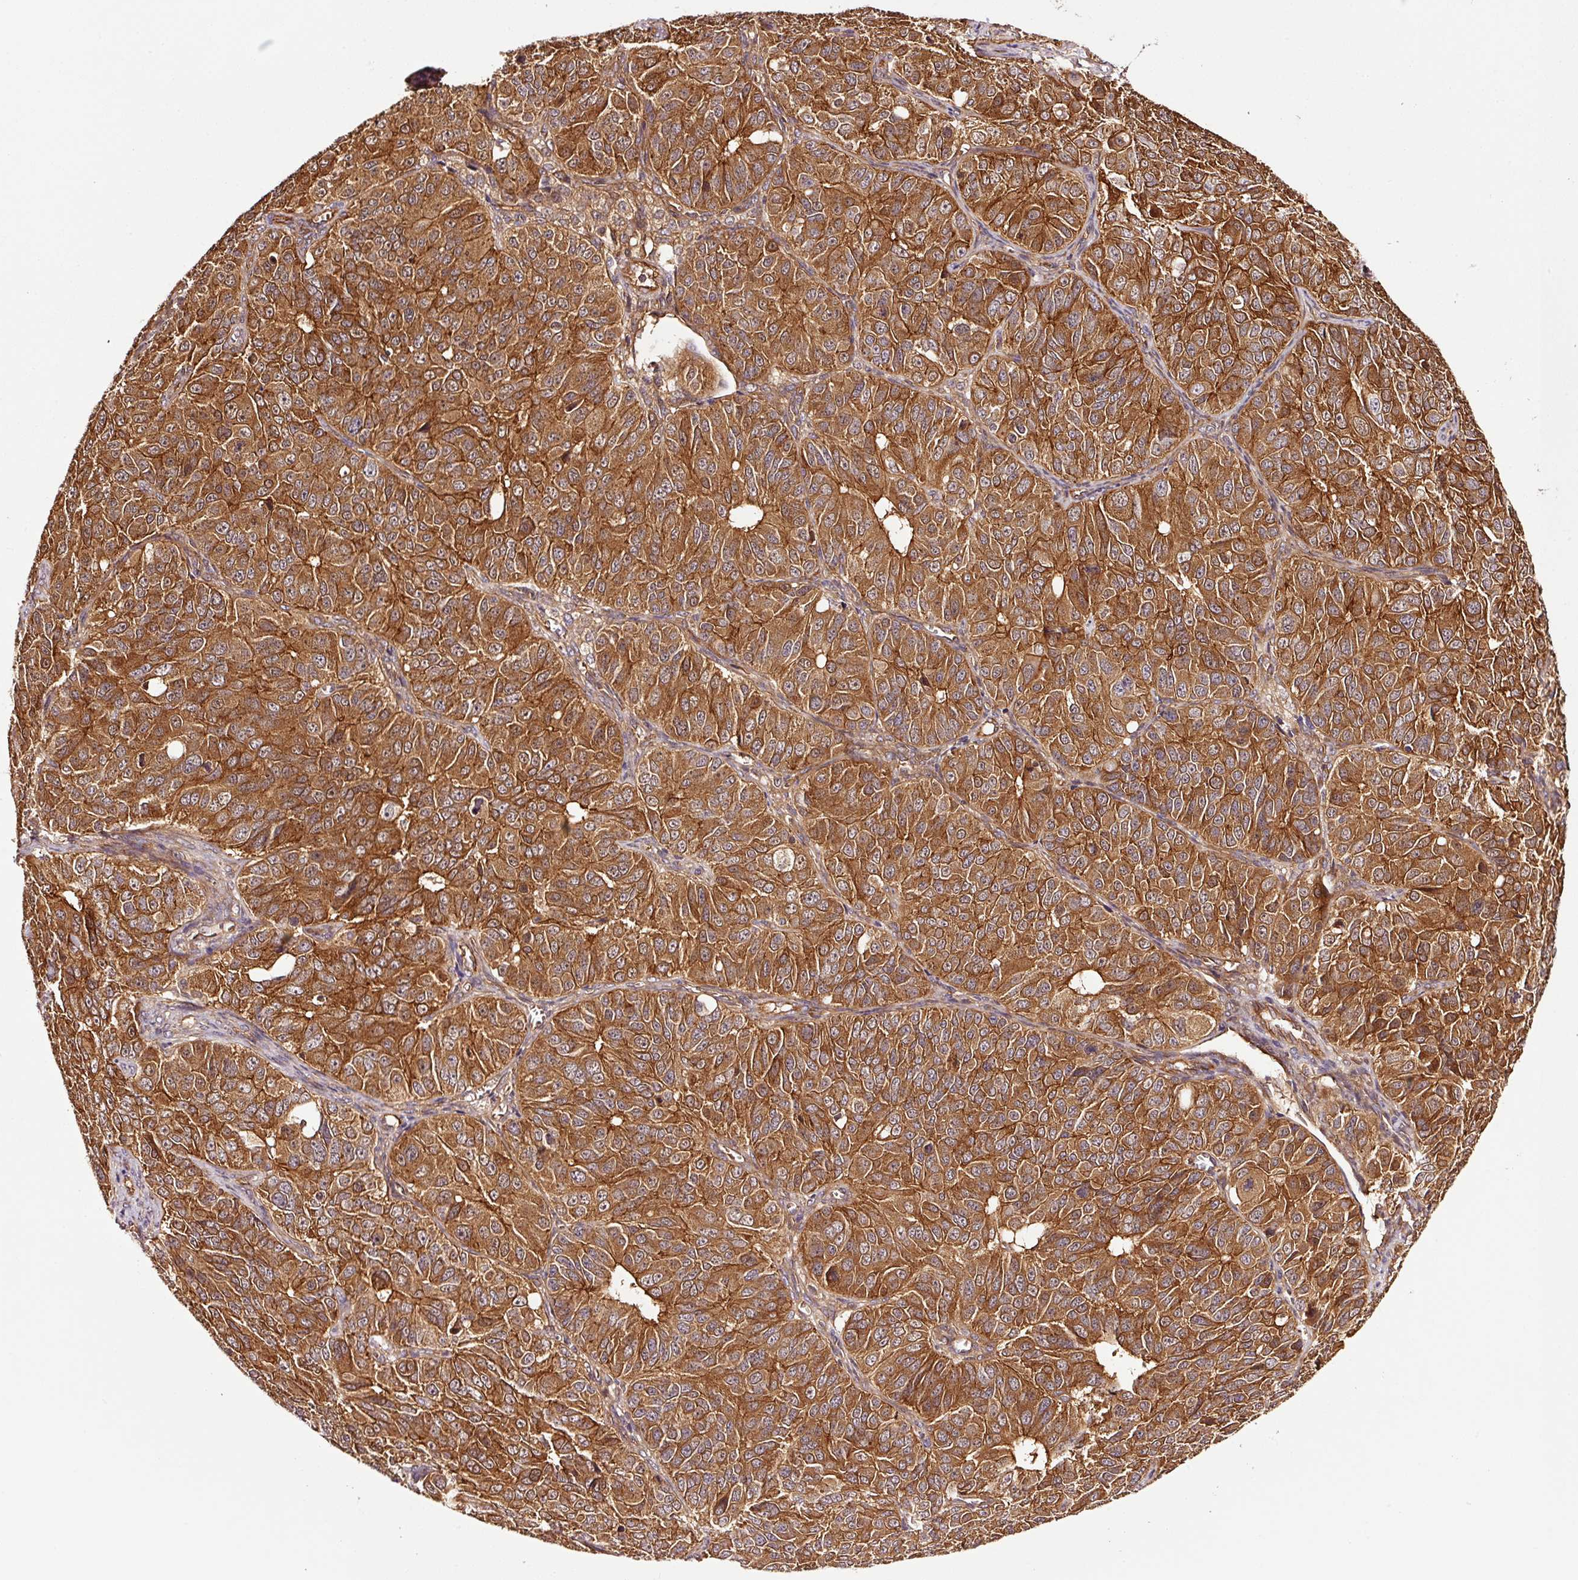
{"staining": {"intensity": "strong", "quantity": ">75%", "location": "cytoplasmic/membranous"}, "tissue": "ovarian cancer", "cell_type": "Tumor cells", "image_type": "cancer", "snomed": [{"axis": "morphology", "description": "Carcinoma, endometroid"}, {"axis": "topography", "description": "Ovary"}], "caption": "Strong cytoplasmic/membranous protein positivity is identified in approximately >75% of tumor cells in ovarian endometroid carcinoma.", "gene": "METAP1", "patient": {"sex": "female", "age": 51}}